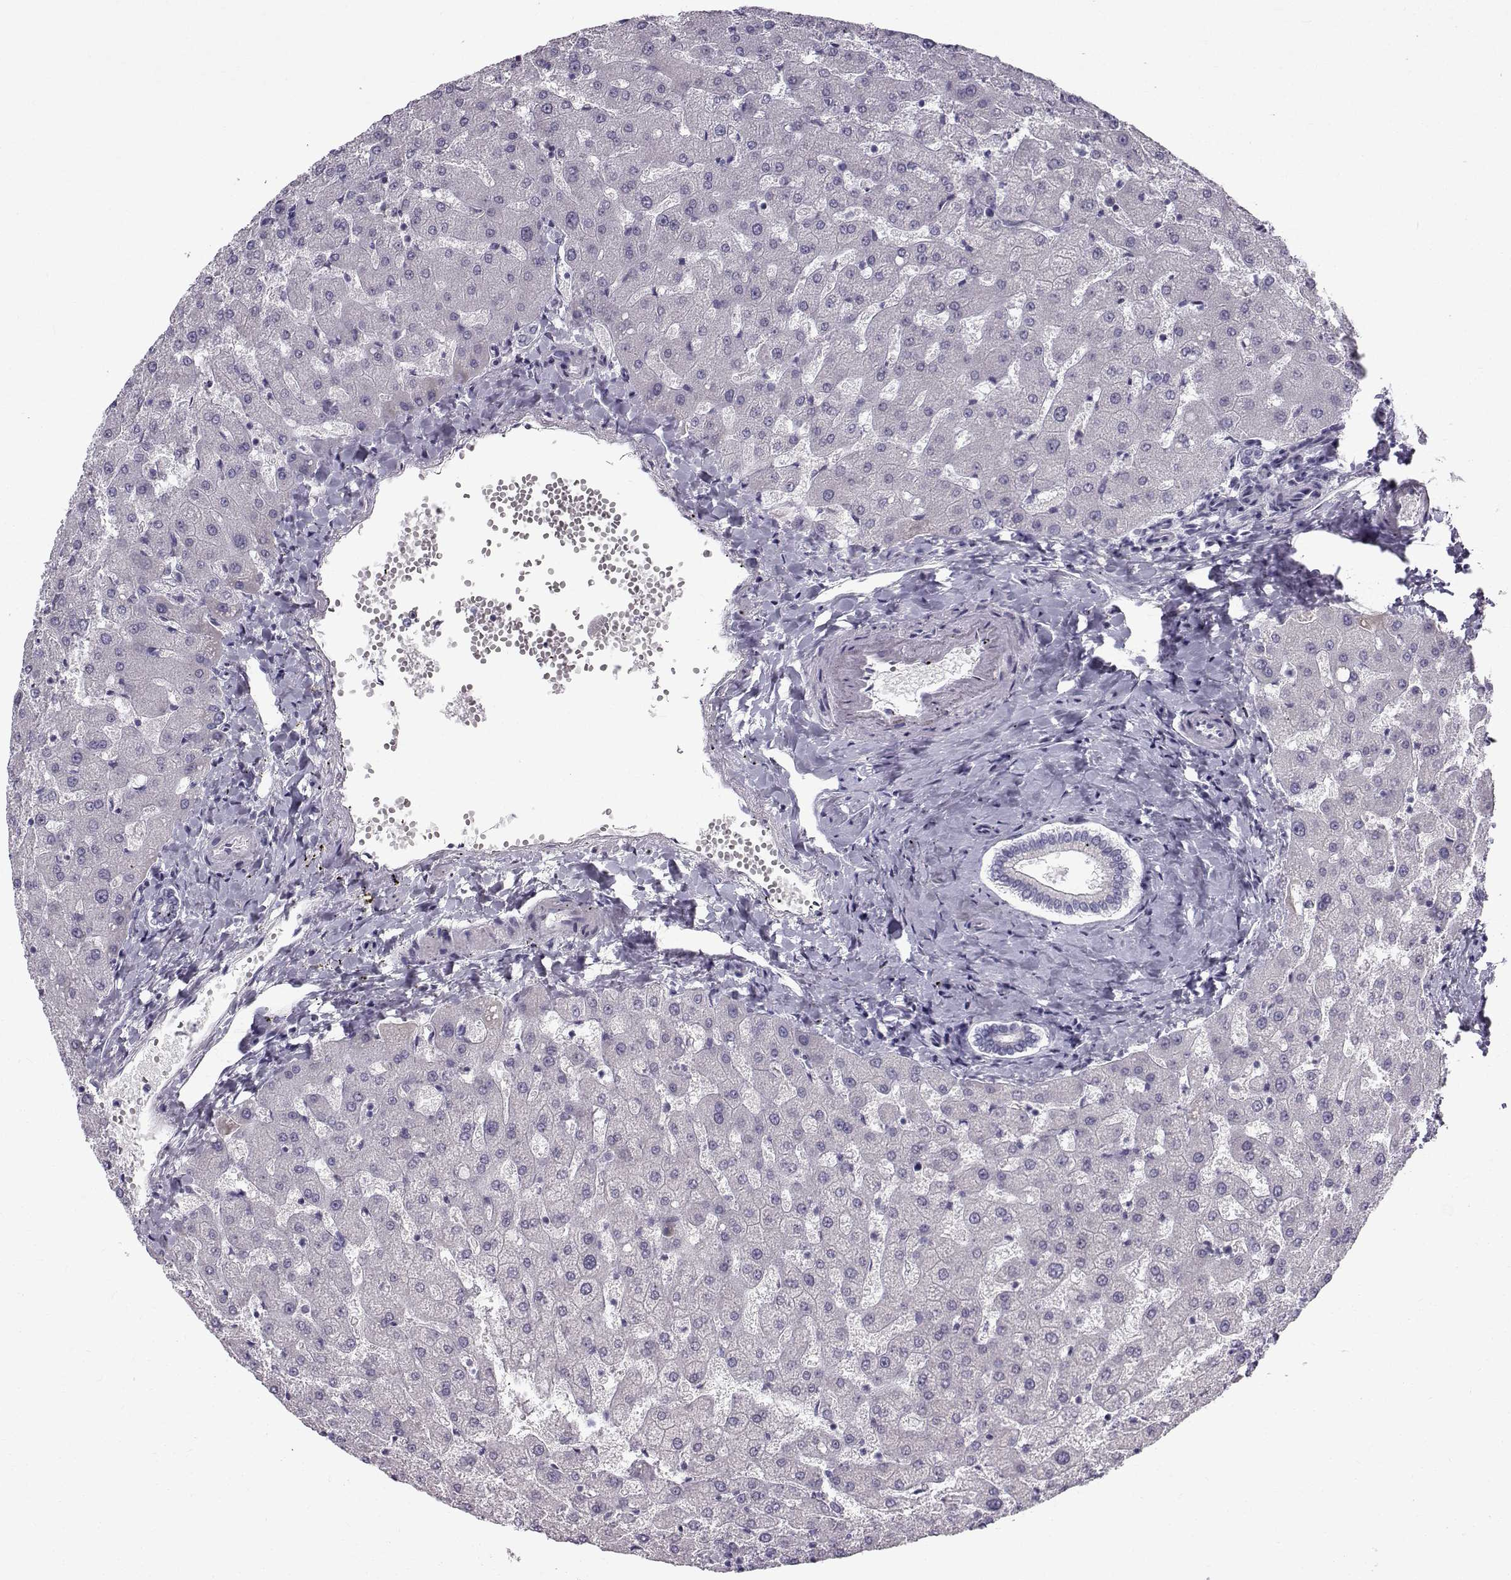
{"staining": {"intensity": "negative", "quantity": "none", "location": "none"}, "tissue": "liver", "cell_type": "Cholangiocytes", "image_type": "normal", "snomed": [{"axis": "morphology", "description": "Normal tissue, NOS"}, {"axis": "topography", "description": "Liver"}], "caption": "Immunohistochemistry (IHC) micrograph of normal human liver stained for a protein (brown), which demonstrates no staining in cholangiocytes.", "gene": "ROPN1B", "patient": {"sex": "female", "age": 50}}